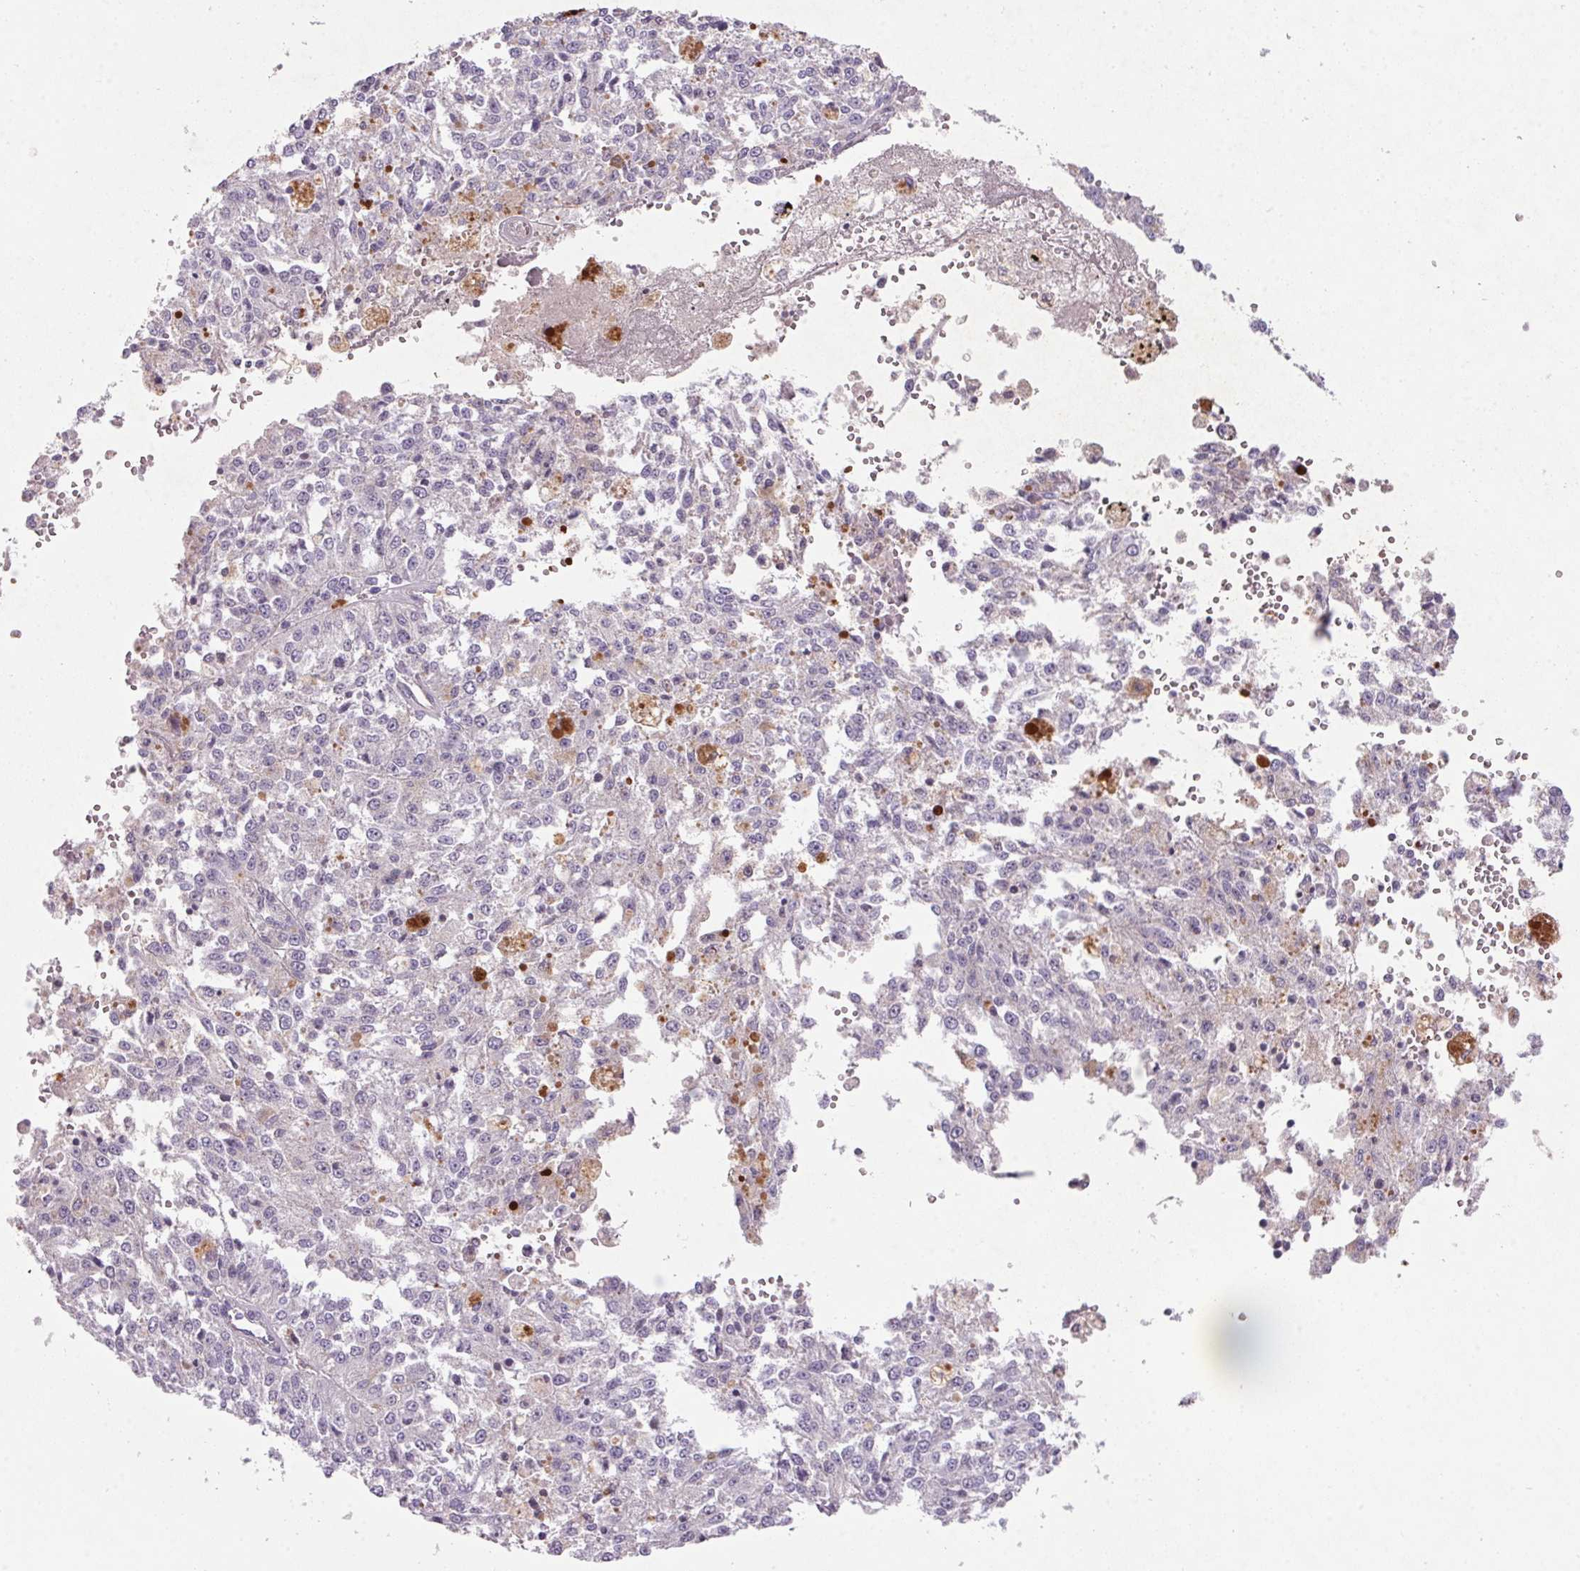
{"staining": {"intensity": "negative", "quantity": "none", "location": "none"}, "tissue": "melanoma", "cell_type": "Tumor cells", "image_type": "cancer", "snomed": [{"axis": "morphology", "description": "Malignant melanoma, Metastatic site"}, {"axis": "topography", "description": "Lymph node"}], "caption": "This is a micrograph of IHC staining of malignant melanoma (metastatic site), which shows no expression in tumor cells.", "gene": "APOC4", "patient": {"sex": "female", "age": 64}}